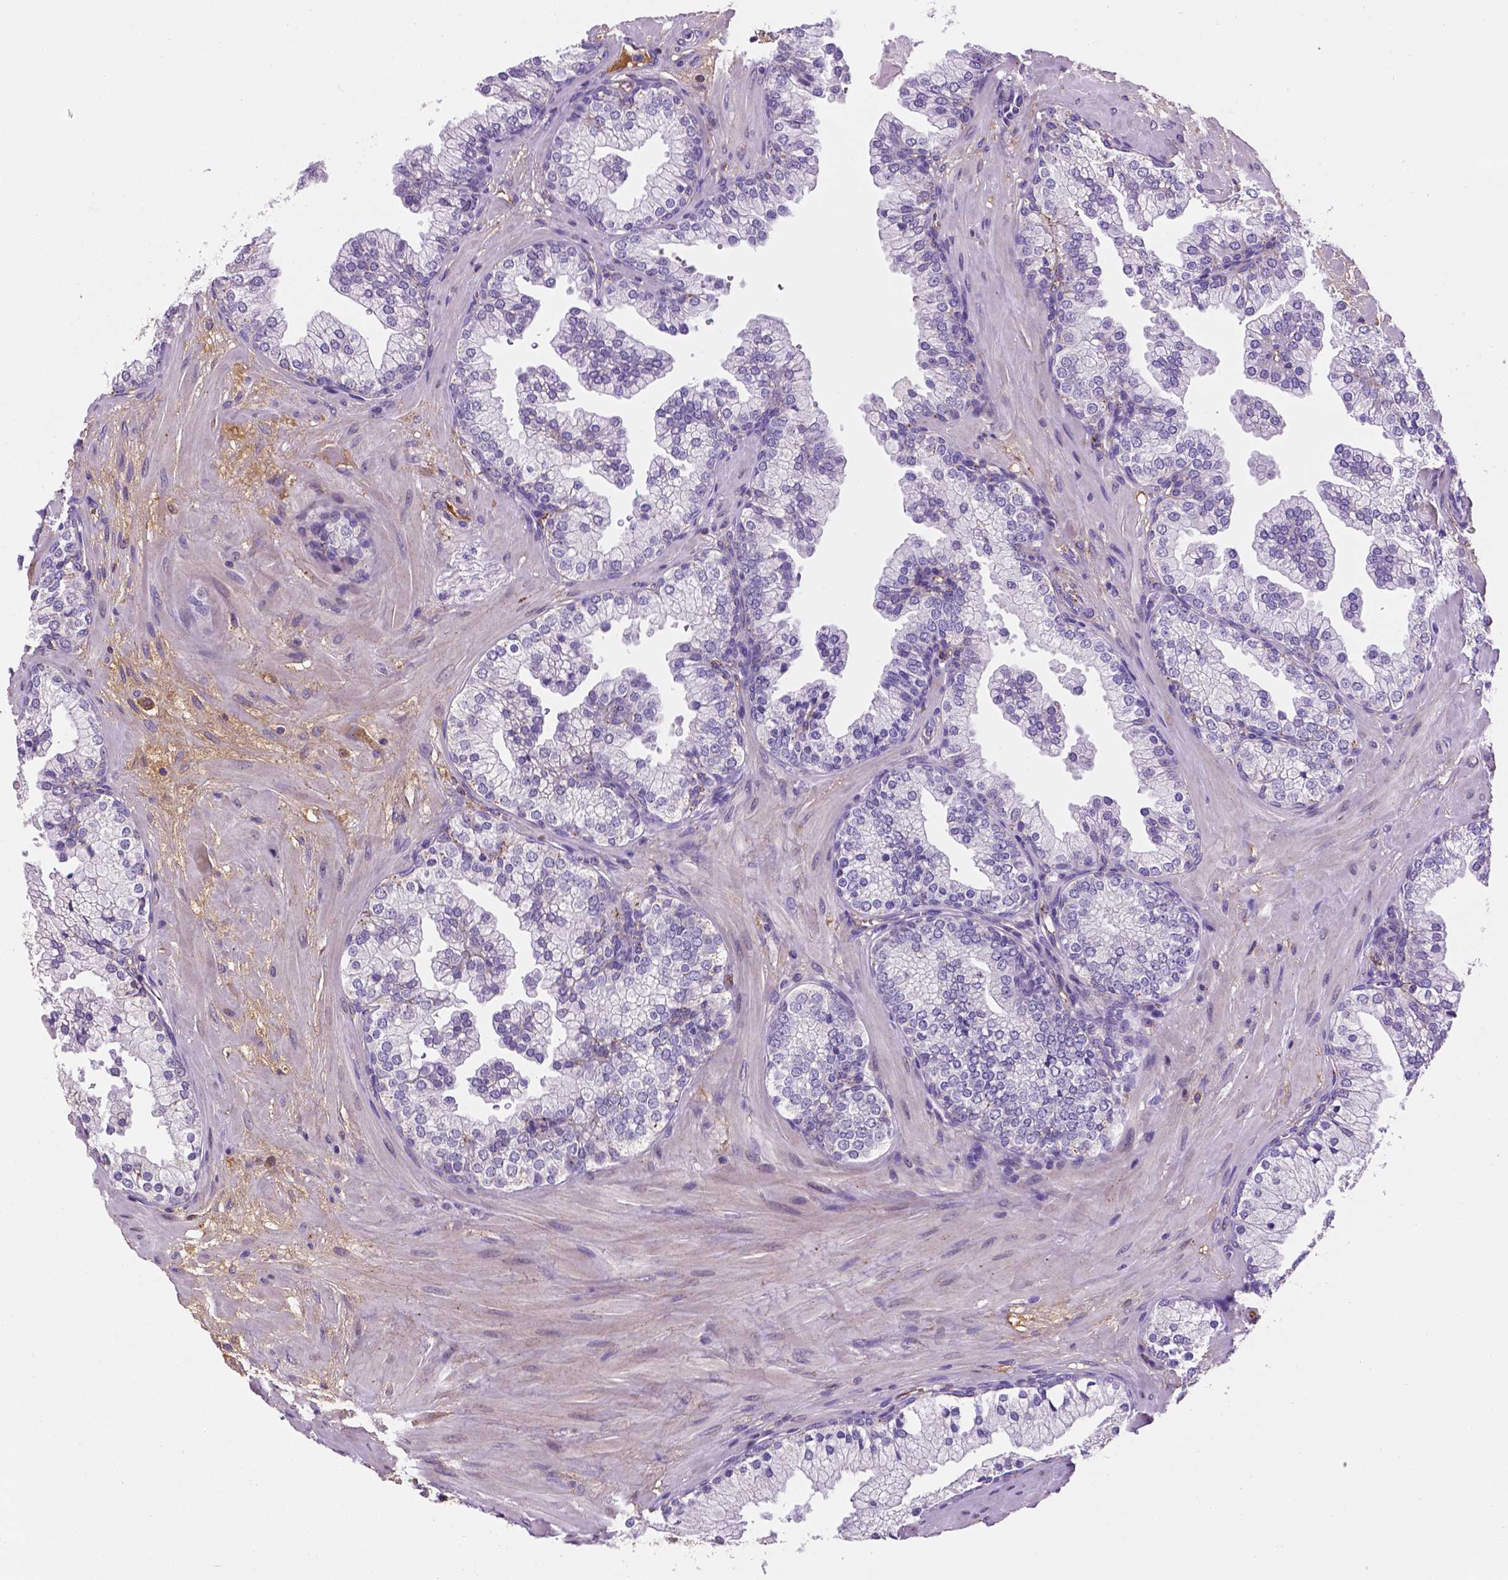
{"staining": {"intensity": "negative", "quantity": "none", "location": "none"}, "tissue": "prostate", "cell_type": "Glandular cells", "image_type": "normal", "snomed": [{"axis": "morphology", "description": "Normal tissue, NOS"}, {"axis": "topography", "description": "Prostate"}, {"axis": "topography", "description": "Peripheral nerve tissue"}], "caption": "Immunohistochemistry (IHC) photomicrograph of benign prostate: human prostate stained with DAB (3,3'-diaminobenzidine) shows no significant protein staining in glandular cells. The staining is performed using DAB brown chromogen with nuclei counter-stained in using hematoxylin.", "gene": "APOE", "patient": {"sex": "male", "age": 61}}